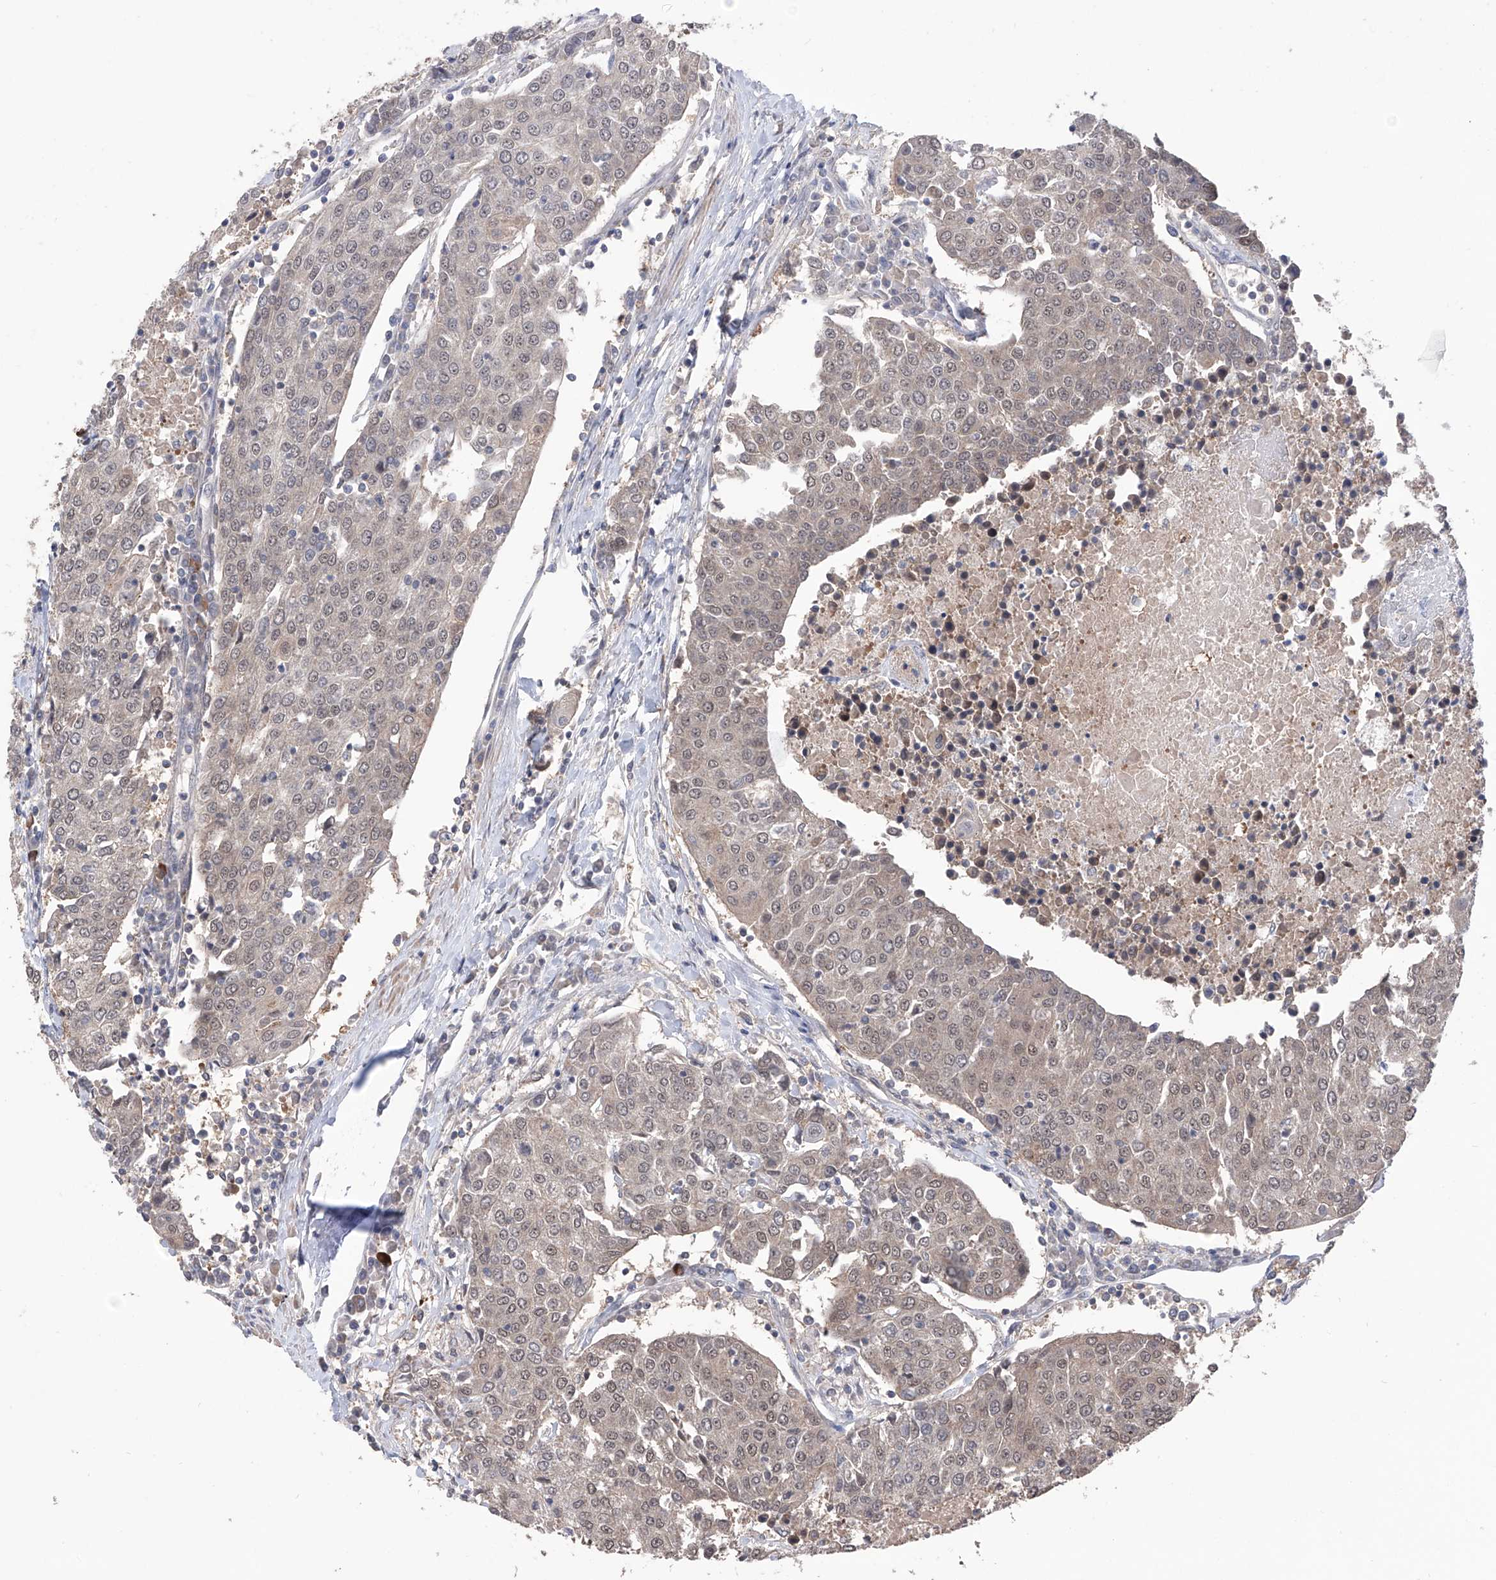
{"staining": {"intensity": "weak", "quantity": "25%-75%", "location": "nuclear"}, "tissue": "urothelial cancer", "cell_type": "Tumor cells", "image_type": "cancer", "snomed": [{"axis": "morphology", "description": "Urothelial carcinoma, High grade"}, {"axis": "topography", "description": "Urinary bladder"}], "caption": "Urothelial cancer stained with a brown dye shows weak nuclear positive positivity in about 25%-75% of tumor cells.", "gene": "LYSMD4", "patient": {"sex": "female", "age": 85}}